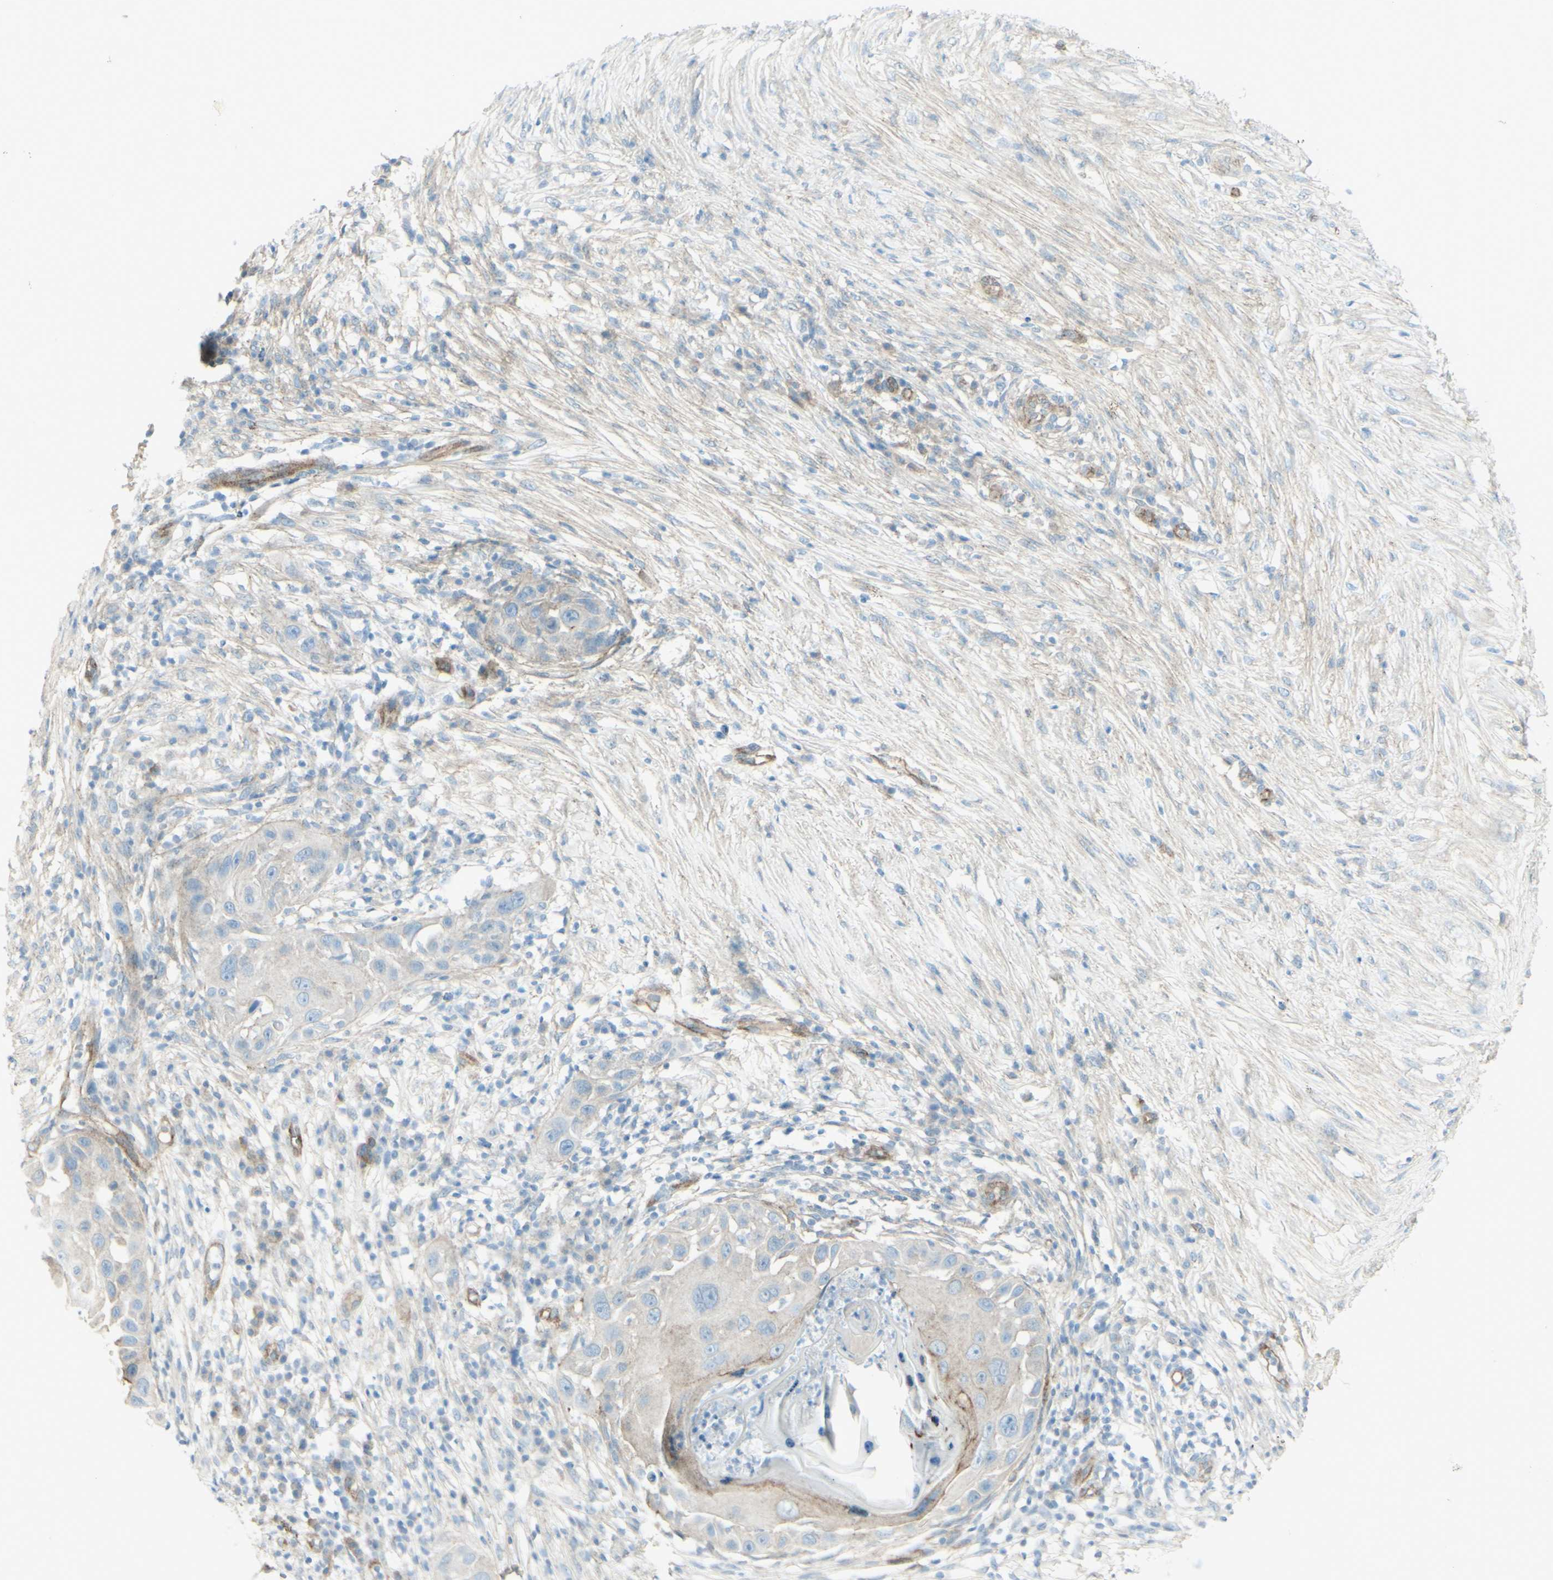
{"staining": {"intensity": "weak", "quantity": "25%-75%", "location": "cytoplasmic/membranous"}, "tissue": "skin cancer", "cell_type": "Tumor cells", "image_type": "cancer", "snomed": [{"axis": "morphology", "description": "Squamous cell carcinoma, NOS"}, {"axis": "topography", "description": "Skin"}], "caption": "Skin squamous cell carcinoma stained for a protein reveals weak cytoplasmic/membranous positivity in tumor cells.", "gene": "MYO6", "patient": {"sex": "female", "age": 44}}